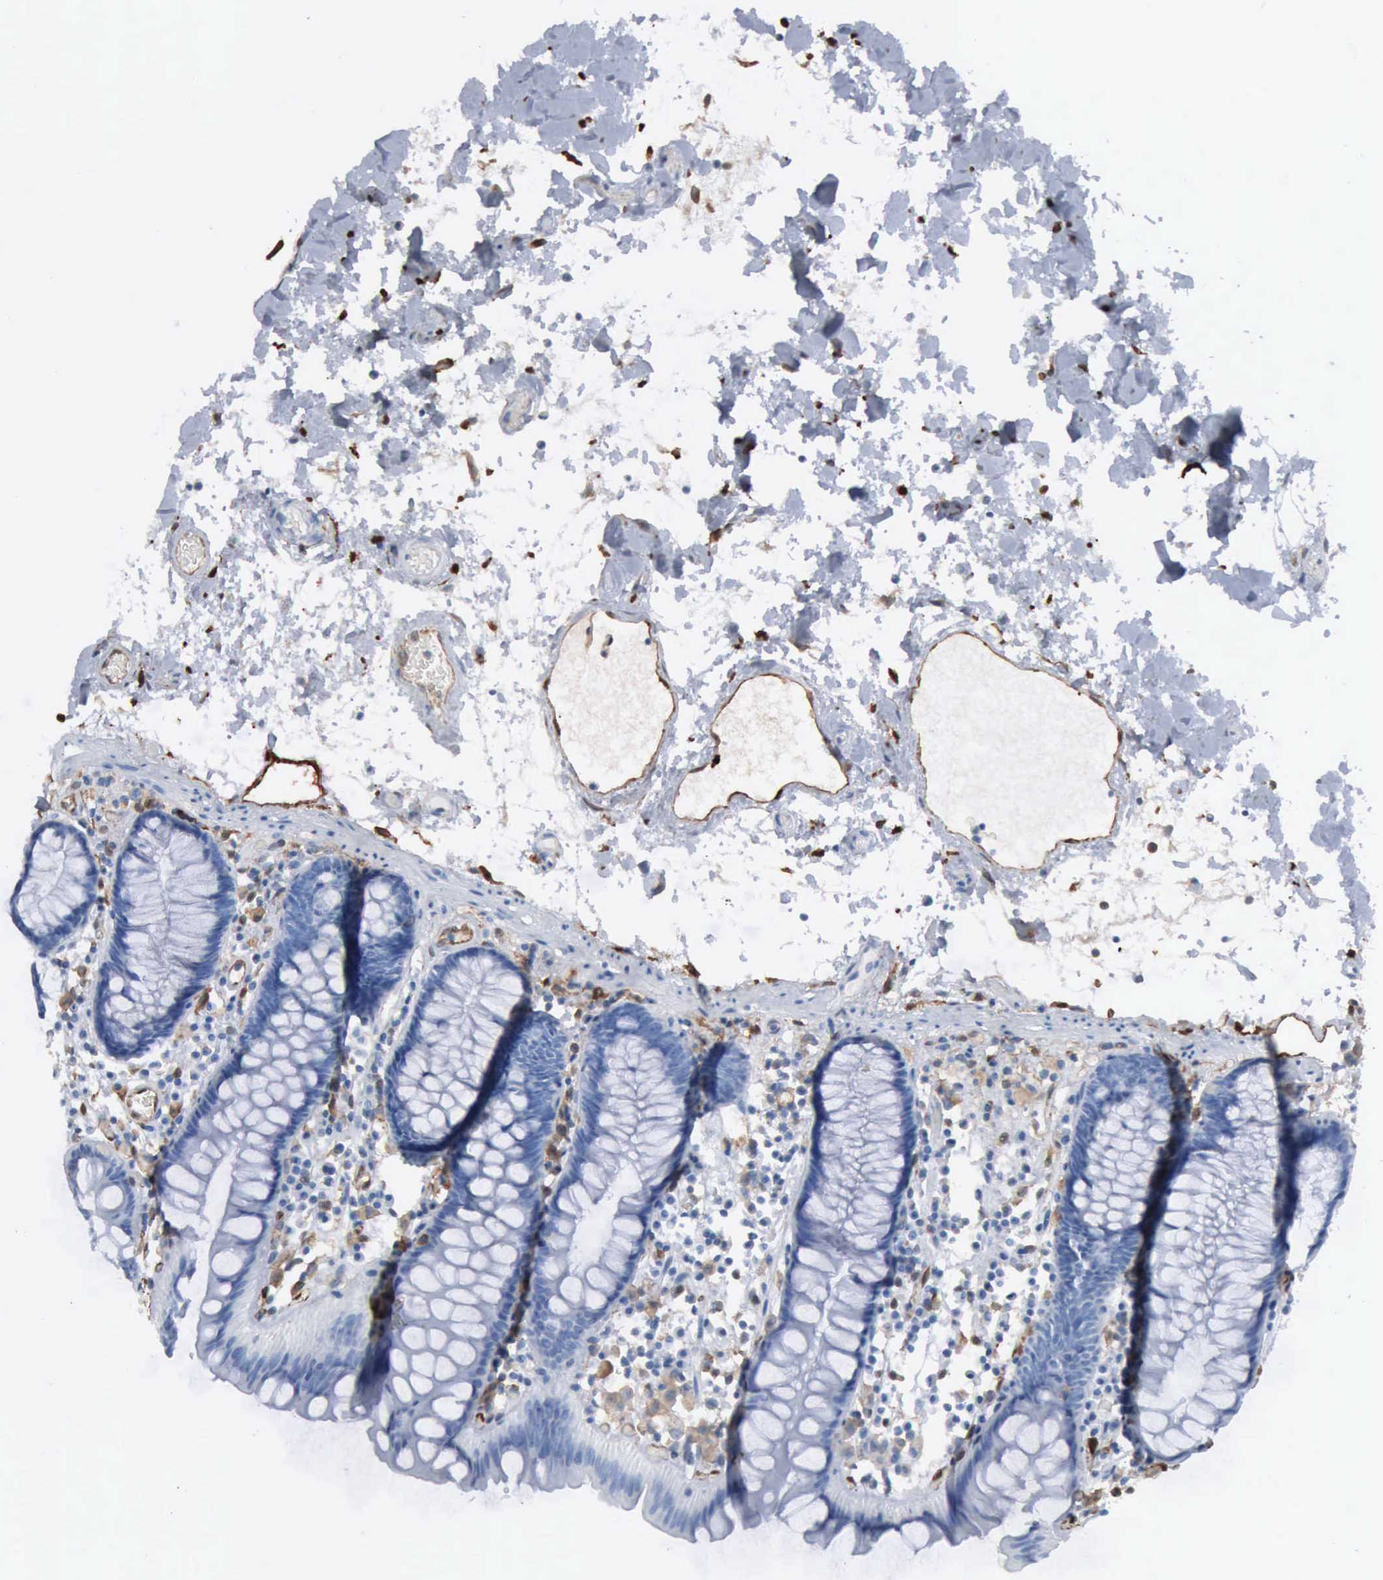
{"staining": {"intensity": "moderate", "quantity": "25%-75%", "location": "cytoplasmic/membranous"}, "tissue": "colon", "cell_type": "Endothelial cells", "image_type": "normal", "snomed": [{"axis": "morphology", "description": "Normal tissue, NOS"}, {"axis": "topography", "description": "Colon"}], "caption": "There is medium levels of moderate cytoplasmic/membranous staining in endothelial cells of normal colon, as demonstrated by immunohistochemical staining (brown color).", "gene": "FSCN1", "patient": {"sex": "female", "age": 78}}